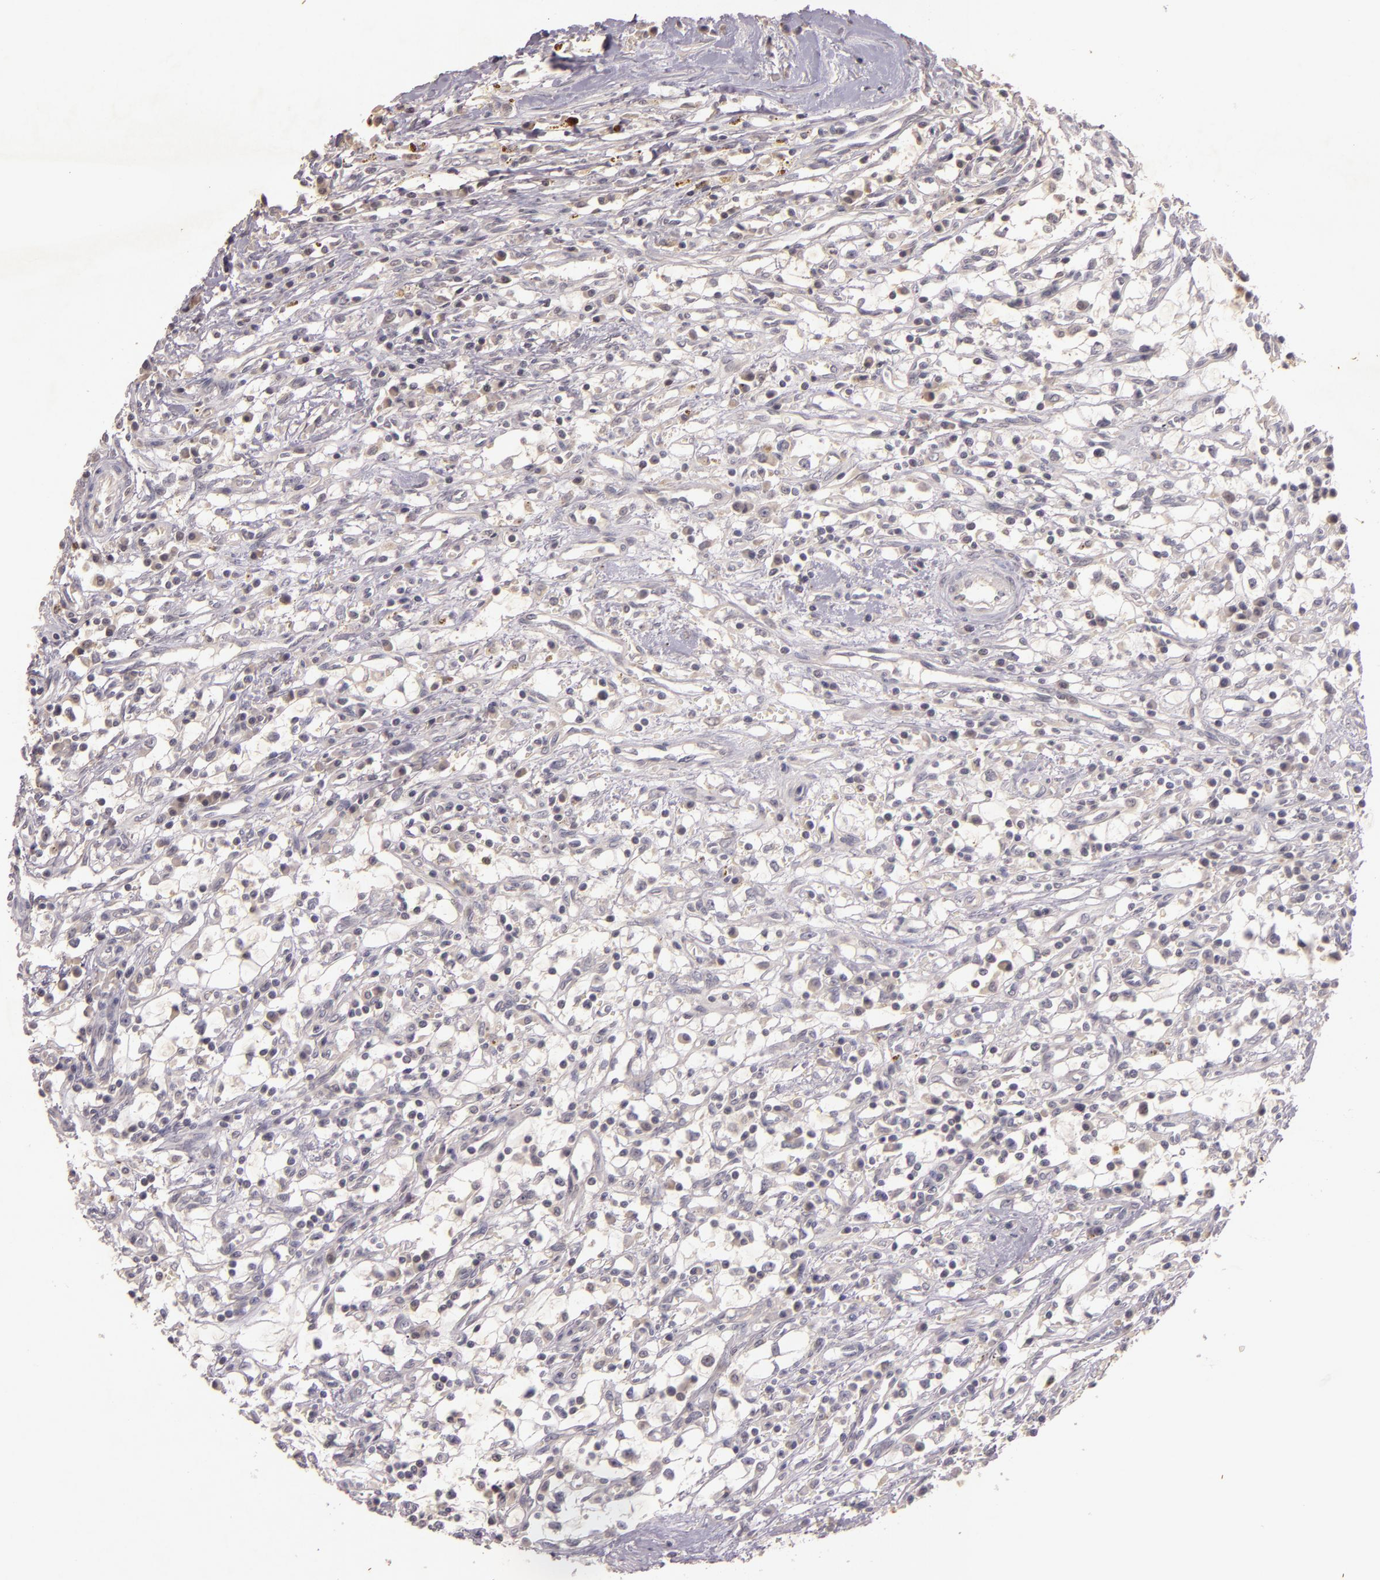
{"staining": {"intensity": "negative", "quantity": "none", "location": "none"}, "tissue": "renal cancer", "cell_type": "Tumor cells", "image_type": "cancer", "snomed": [{"axis": "morphology", "description": "Adenocarcinoma, NOS"}, {"axis": "topography", "description": "Kidney"}], "caption": "Immunohistochemistry of renal adenocarcinoma exhibits no staining in tumor cells. (DAB immunohistochemistry, high magnification).", "gene": "TFF1", "patient": {"sex": "male", "age": 82}}